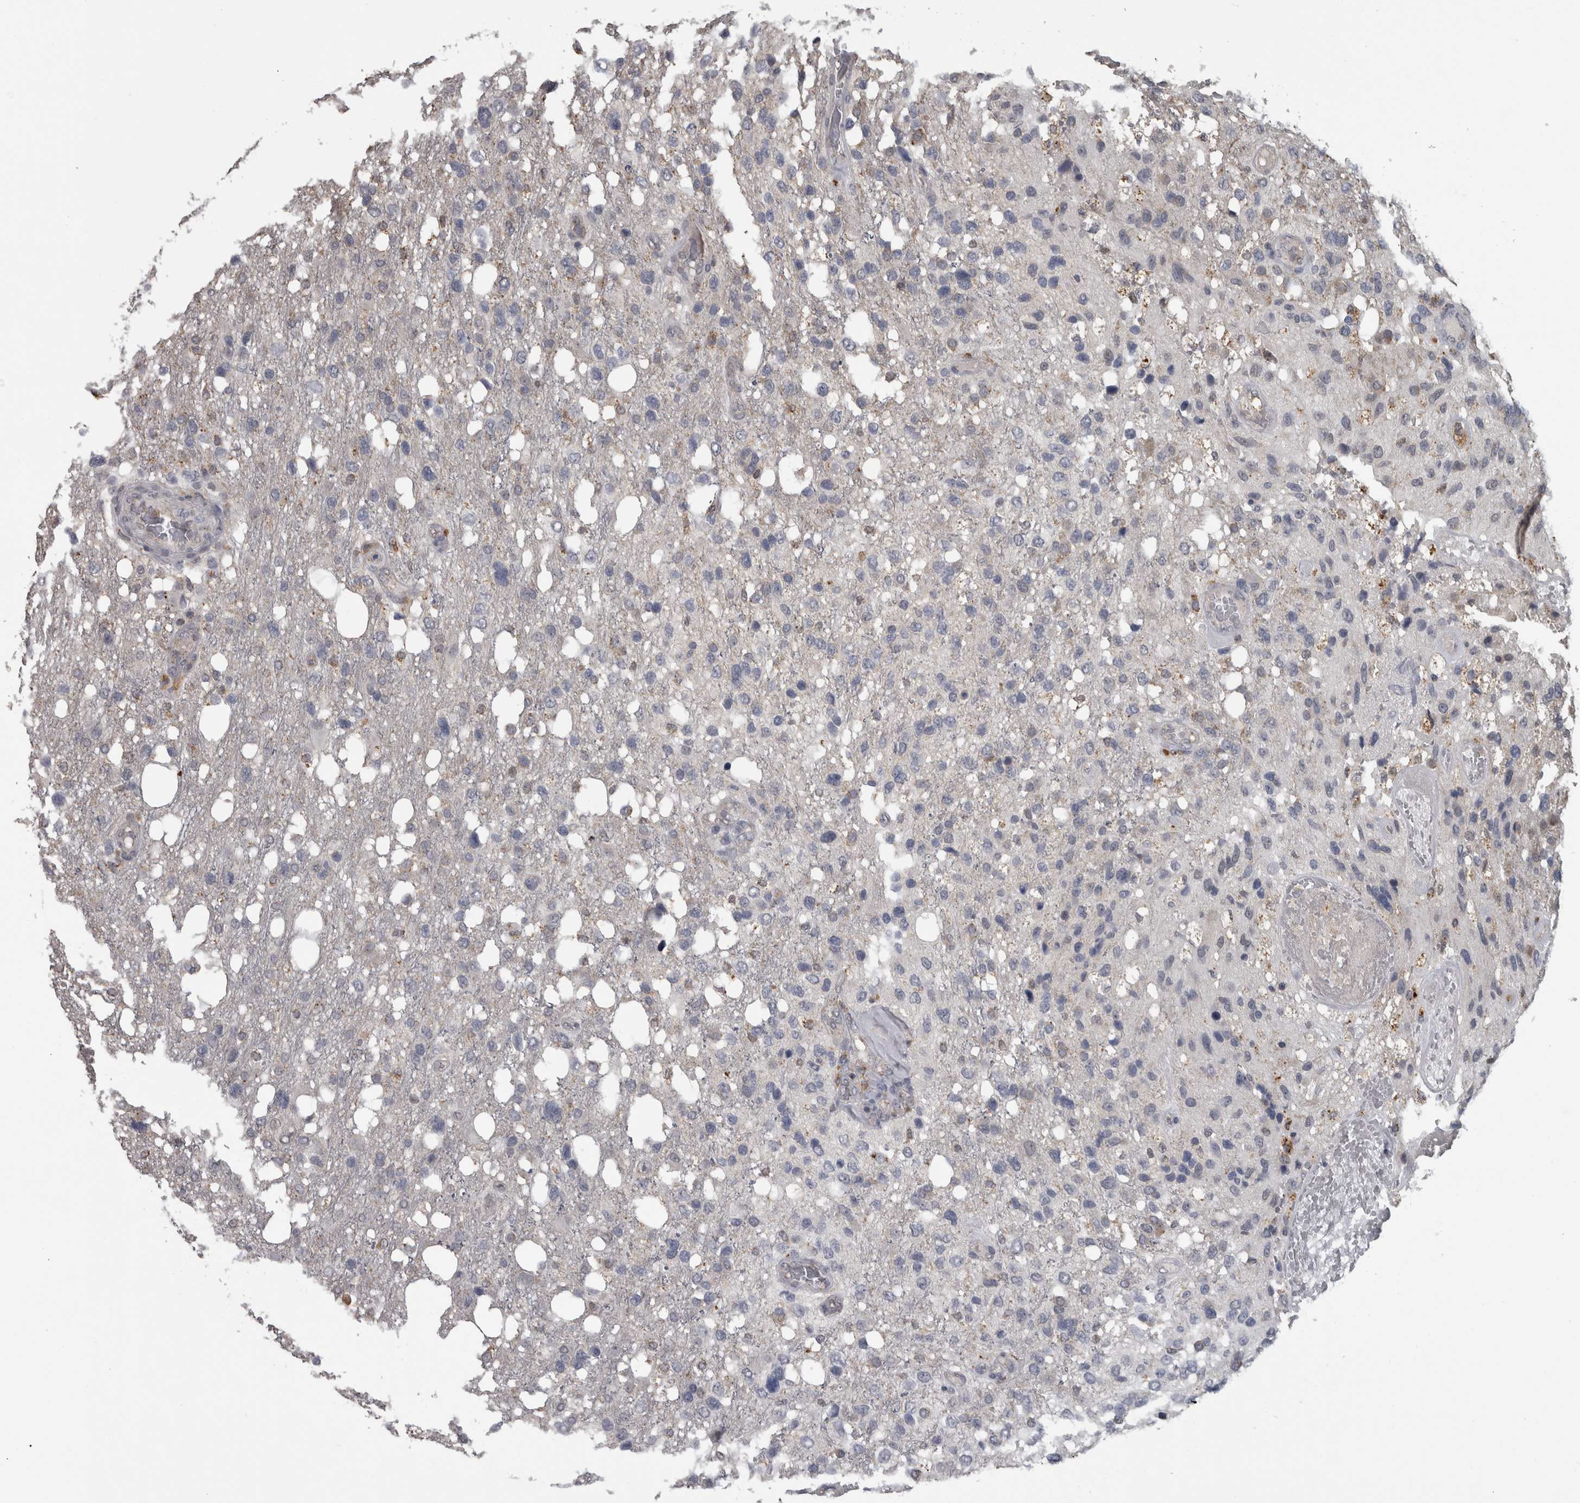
{"staining": {"intensity": "negative", "quantity": "none", "location": "none"}, "tissue": "glioma", "cell_type": "Tumor cells", "image_type": "cancer", "snomed": [{"axis": "morphology", "description": "Glioma, malignant, High grade"}, {"axis": "topography", "description": "Brain"}], "caption": "Malignant glioma (high-grade) stained for a protein using immunohistochemistry shows no expression tumor cells.", "gene": "NAAA", "patient": {"sex": "female", "age": 58}}